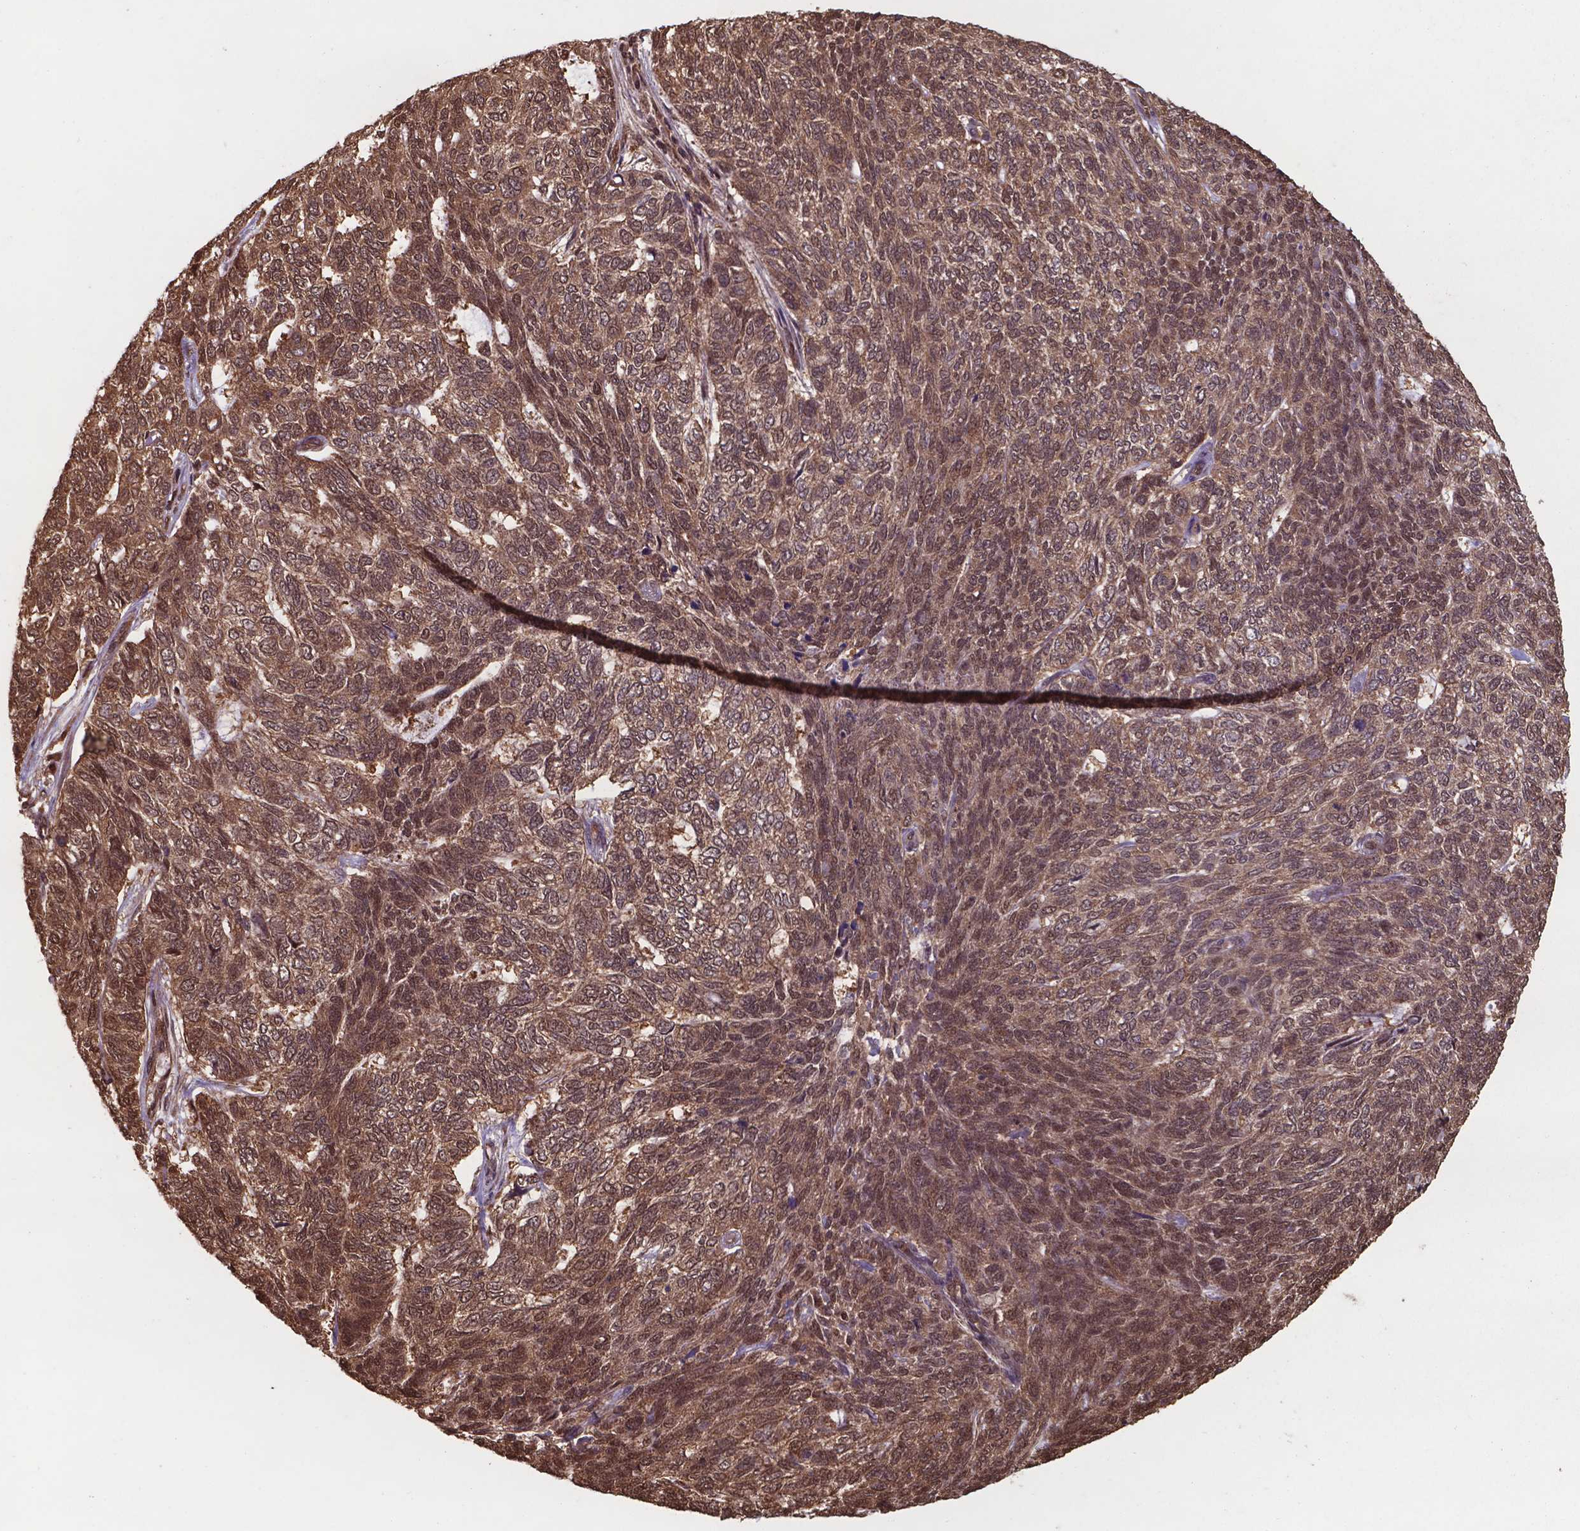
{"staining": {"intensity": "moderate", "quantity": ">75%", "location": "cytoplasmic/membranous,nuclear"}, "tissue": "skin cancer", "cell_type": "Tumor cells", "image_type": "cancer", "snomed": [{"axis": "morphology", "description": "Basal cell carcinoma"}, {"axis": "topography", "description": "Skin"}], "caption": "Skin basal cell carcinoma stained with a protein marker exhibits moderate staining in tumor cells.", "gene": "CHP2", "patient": {"sex": "female", "age": 65}}